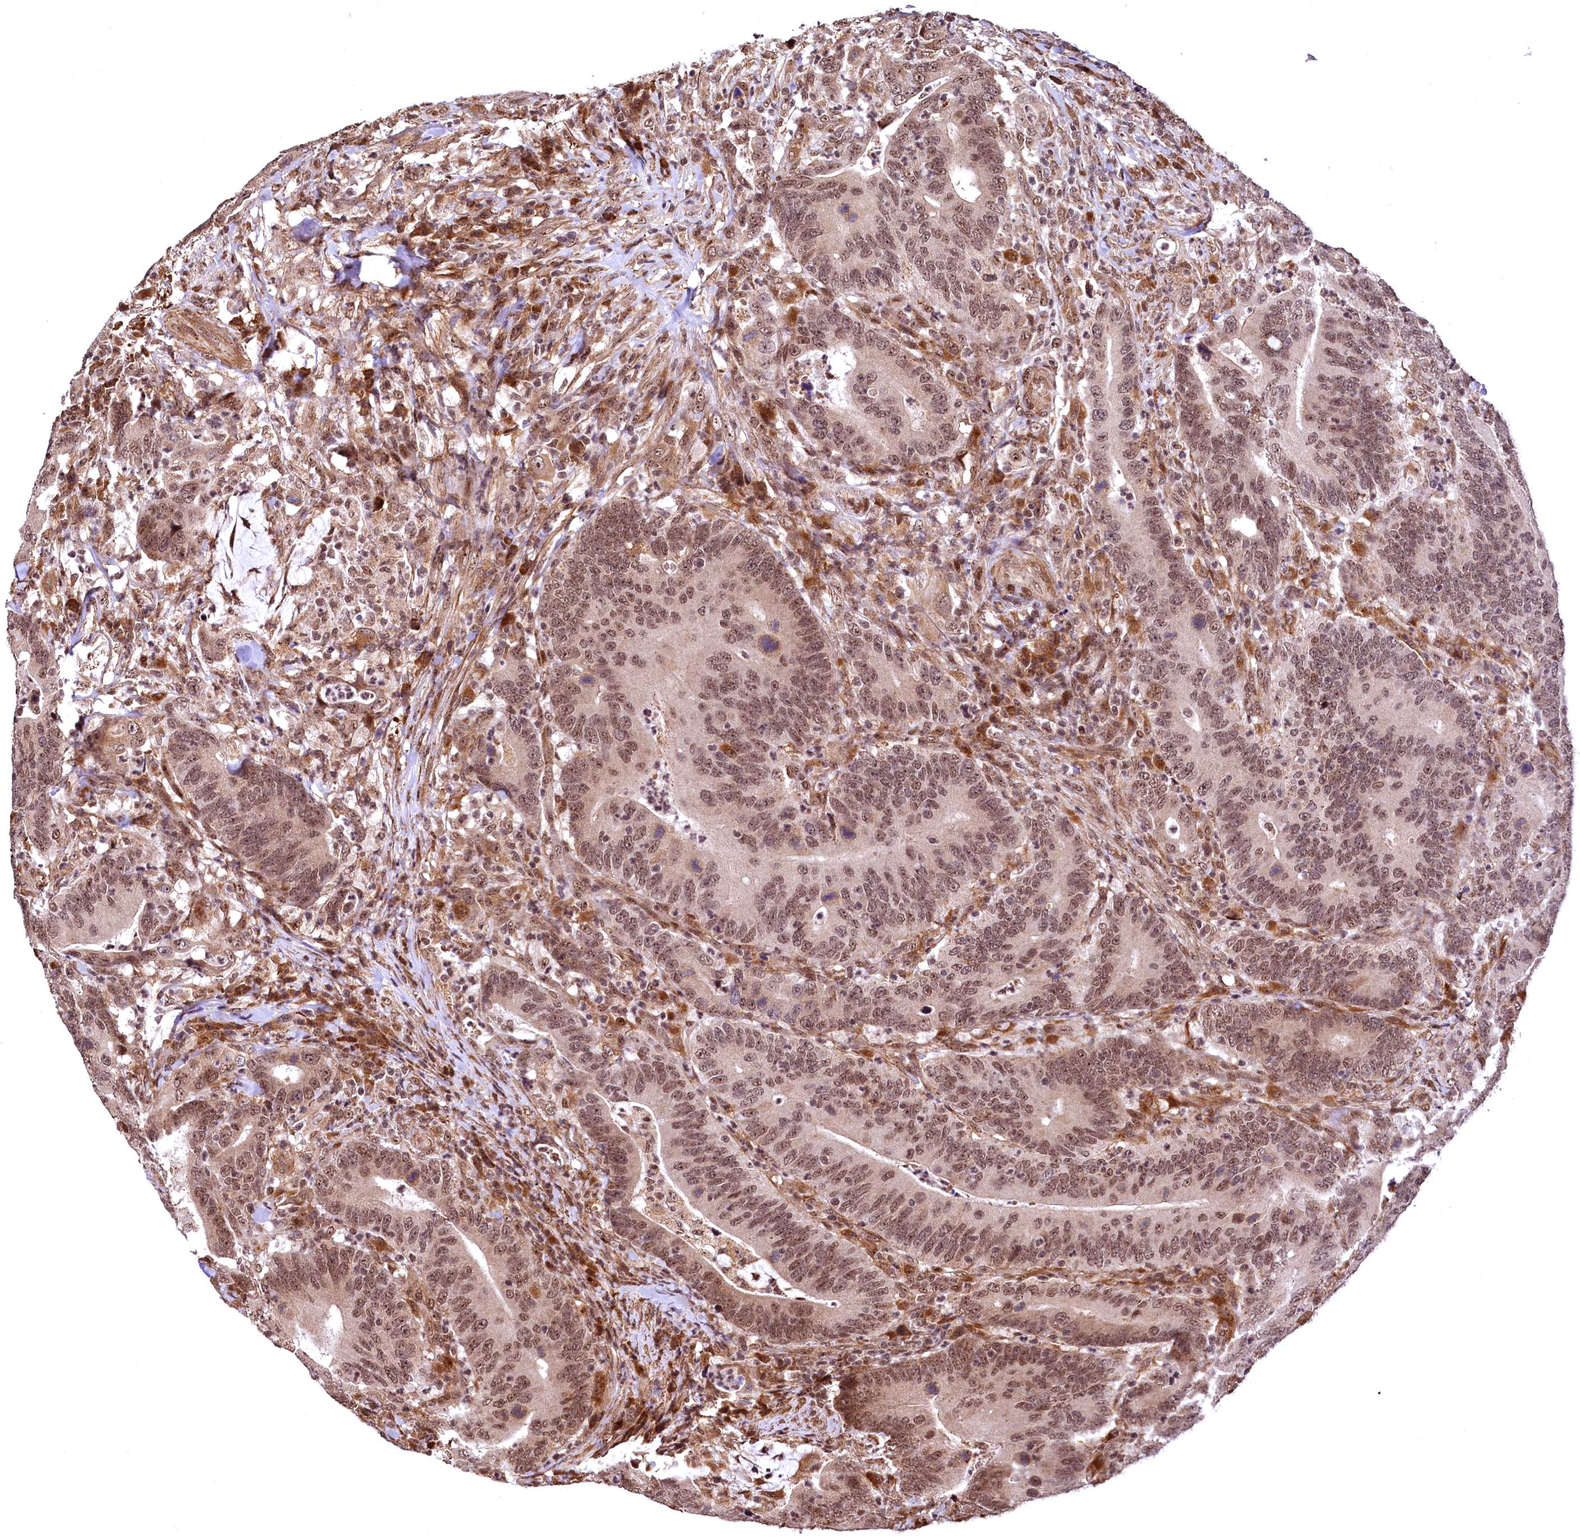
{"staining": {"intensity": "moderate", "quantity": ">75%", "location": "nuclear"}, "tissue": "colorectal cancer", "cell_type": "Tumor cells", "image_type": "cancer", "snomed": [{"axis": "morphology", "description": "Adenocarcinoma, NOS"}, {"axis": "topography", "description": "Colon"}], "caption": "The photomicrograph displays a brown stain indicating the presence of a protein in the nuclear of tumor cells in colorectal adenocarcinoma.", "gene": "PDS5B", "patient": {"sex": "female", "age": 66}}